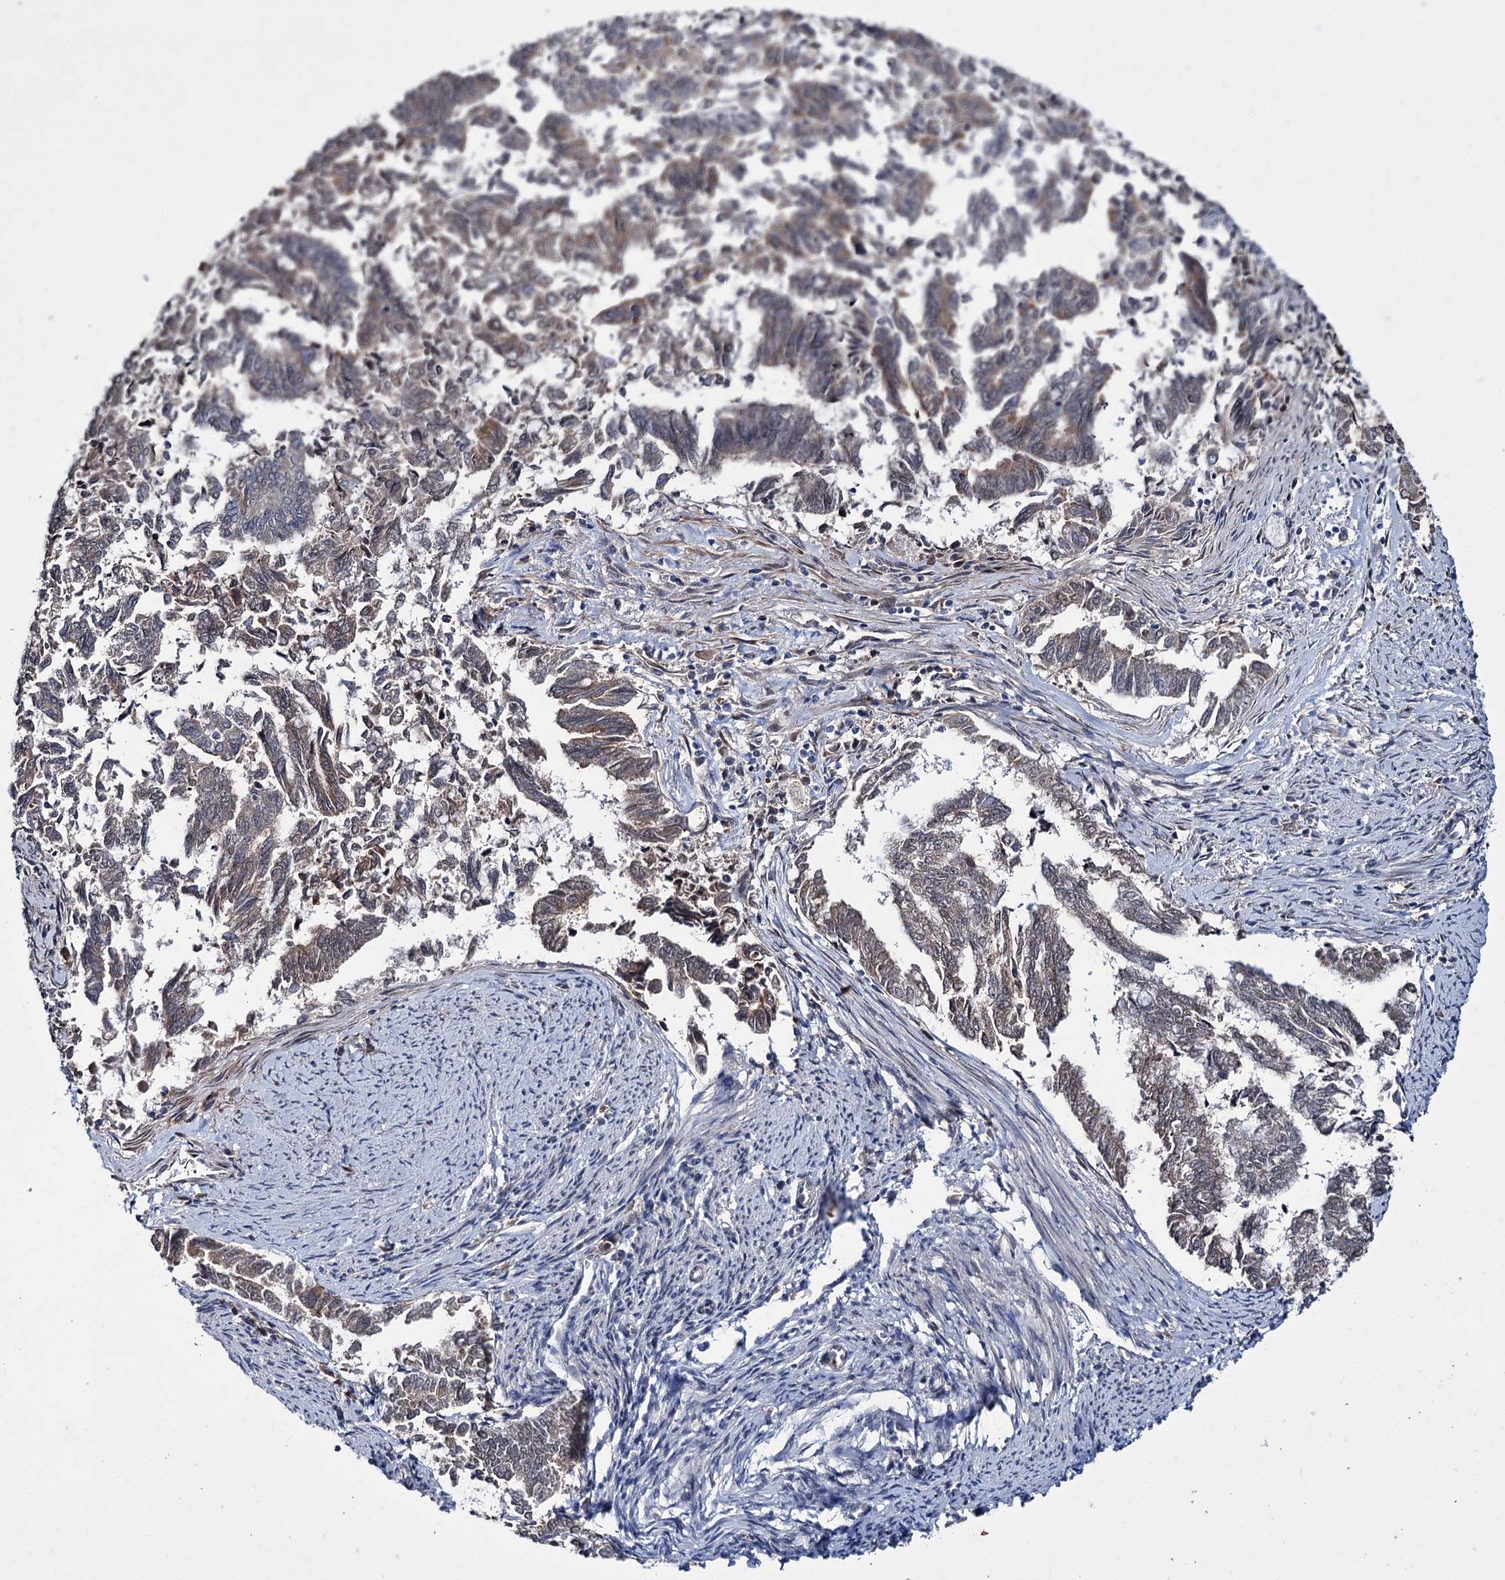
{"staining": {"intensity": "weak", "quantity": "25%-75%", "location": "cytoplasmic/membranous"}, "tissue": "endometrial cancer", "cell_type": "Tumor cells", "image_type": "cancer", "snomed": [{"axis": "morphology", "description": "Adenocarcinoma, NOS"}, {"axis": "topography", "description": "Endometrium"}], "caption": "Immunohistochemistry (IHC) image of human endometrial adenocarcinoma stained for a protein (brown), which shows low levels of weak cytoplasmic/membranous expression in approximately 25%-75% of tumor cells.", "gene": "PTPN3", "patient": {"sex": "female", "age": 79}}